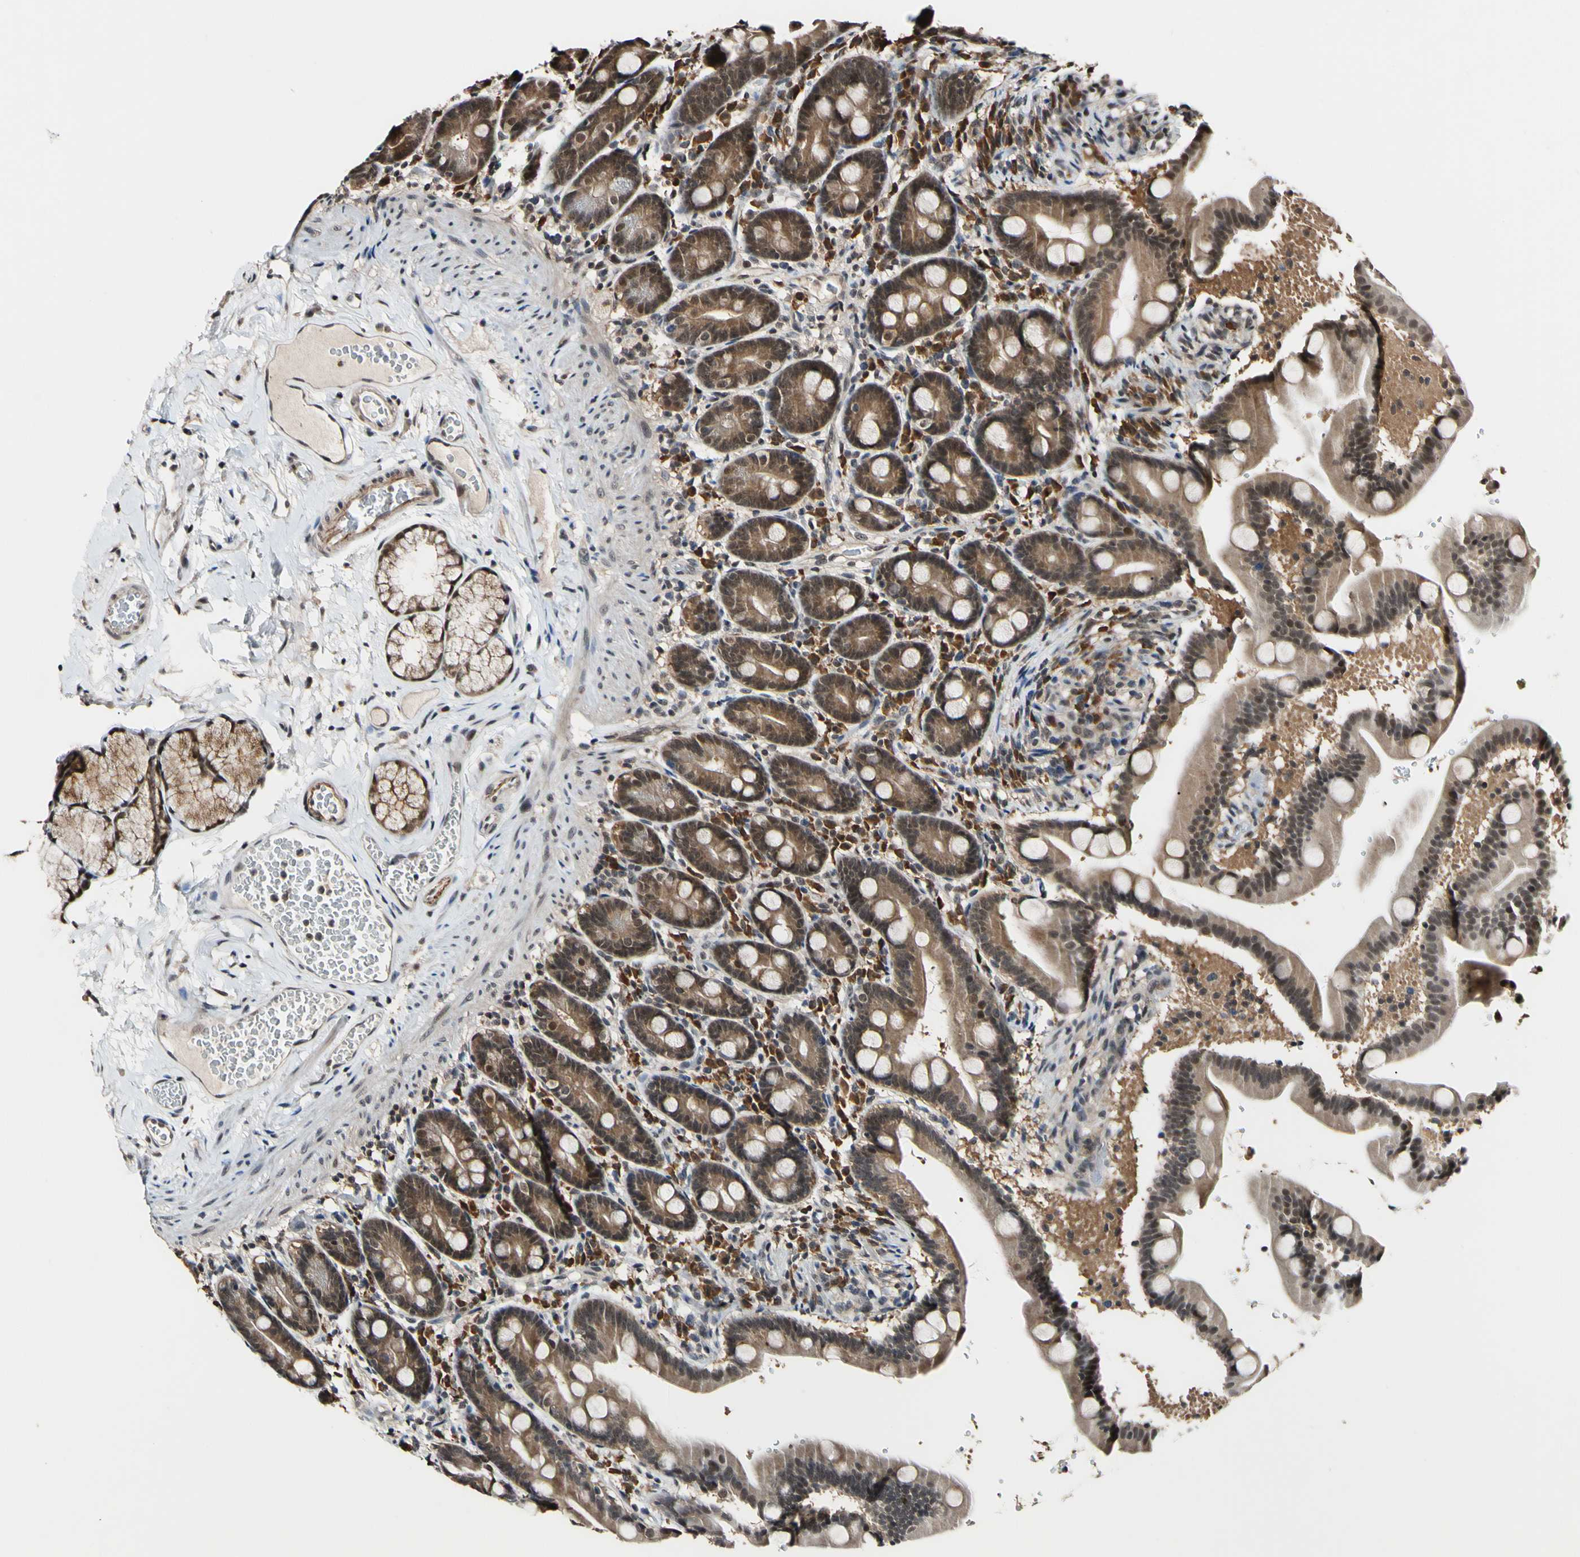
{"staining": {"intensity": "weak", "quantity": ">75%", "location": "cytoplasmic/membranous,nuclear"}, "tissue": "duodenum", "cell_type": "Glandular cells", "image_type": "normal", "snomed": [{"axis": "morphology", "description": "Normal tissue, NOS"}, {"axis": "topography", "description": "Duodenum"}], "caption": "Glandular cells display weak cytoplasmic/membranous,nuclear staining in about >75% of cells in normal duodenum. (DAB (3,3'-diaminobenzidine) = brown stain, brightfield microscopy at high magnification).", "gene": "PSMD10", "patient": {"sex": "male", "age": 54}}